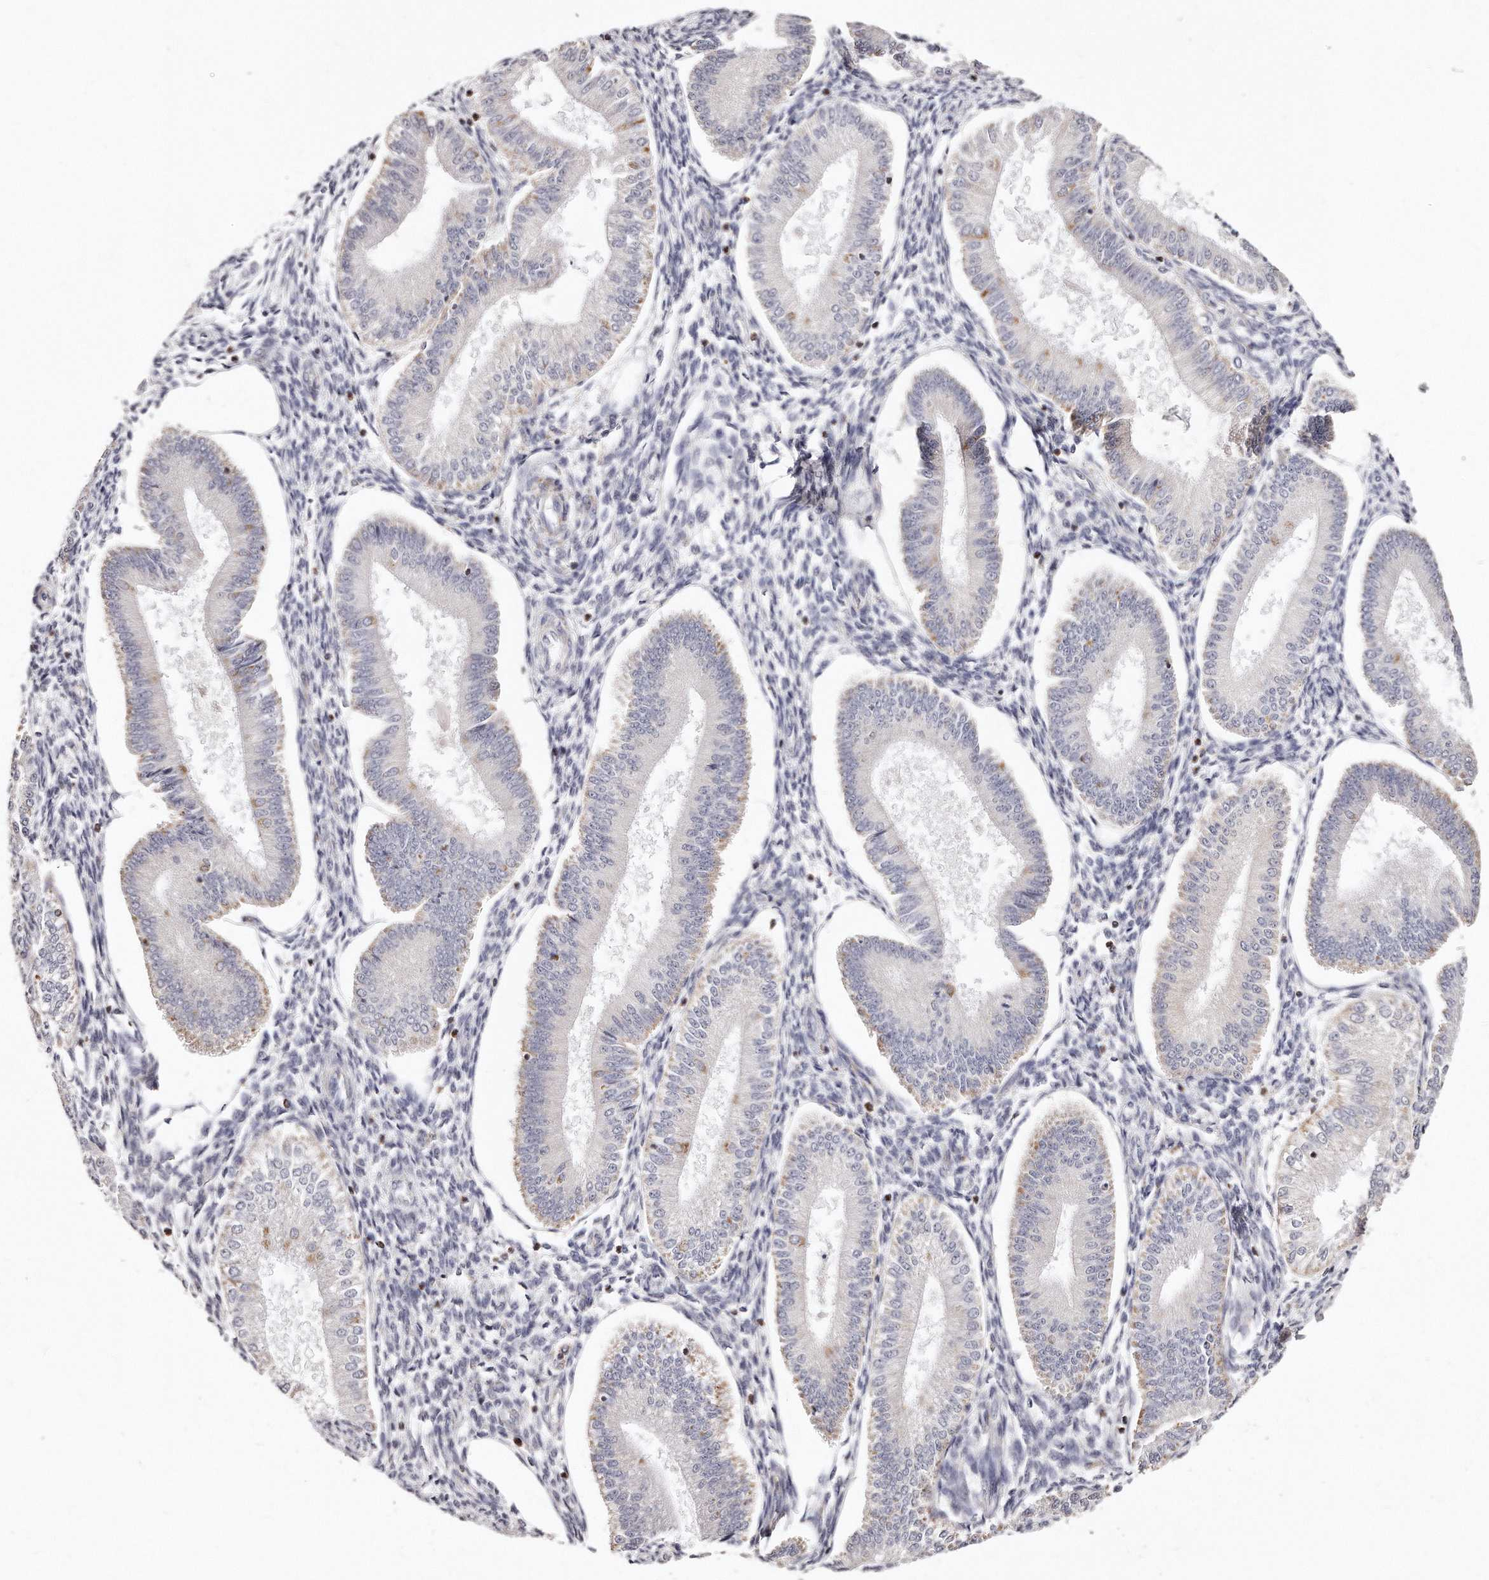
{"staining": {"intensity": "negative", "quantity": "none", "location": "none"}, "tissue": "endometrium", "cell_type": "Cells in endometrial stroma", "image_type": "normal", "snomed": [{"axis": "morphology", "description": "Normal tissue, NOS"}, {"axis": "topography", "description": "Endometrium"}], "caption": "A high-resolution photomicrograph shows immunohistochemistry (IHC) staining of unremarkable endometrium, which reveals no significant positivity in cells in endometrial stroma. Brightfield microscopy of immunohistochemistry stained with DAB (brown) and hematoxylin (blue), captured at high magnification.", "gene": "RTKN", "patient": {"sex": "female", "age": 39}}